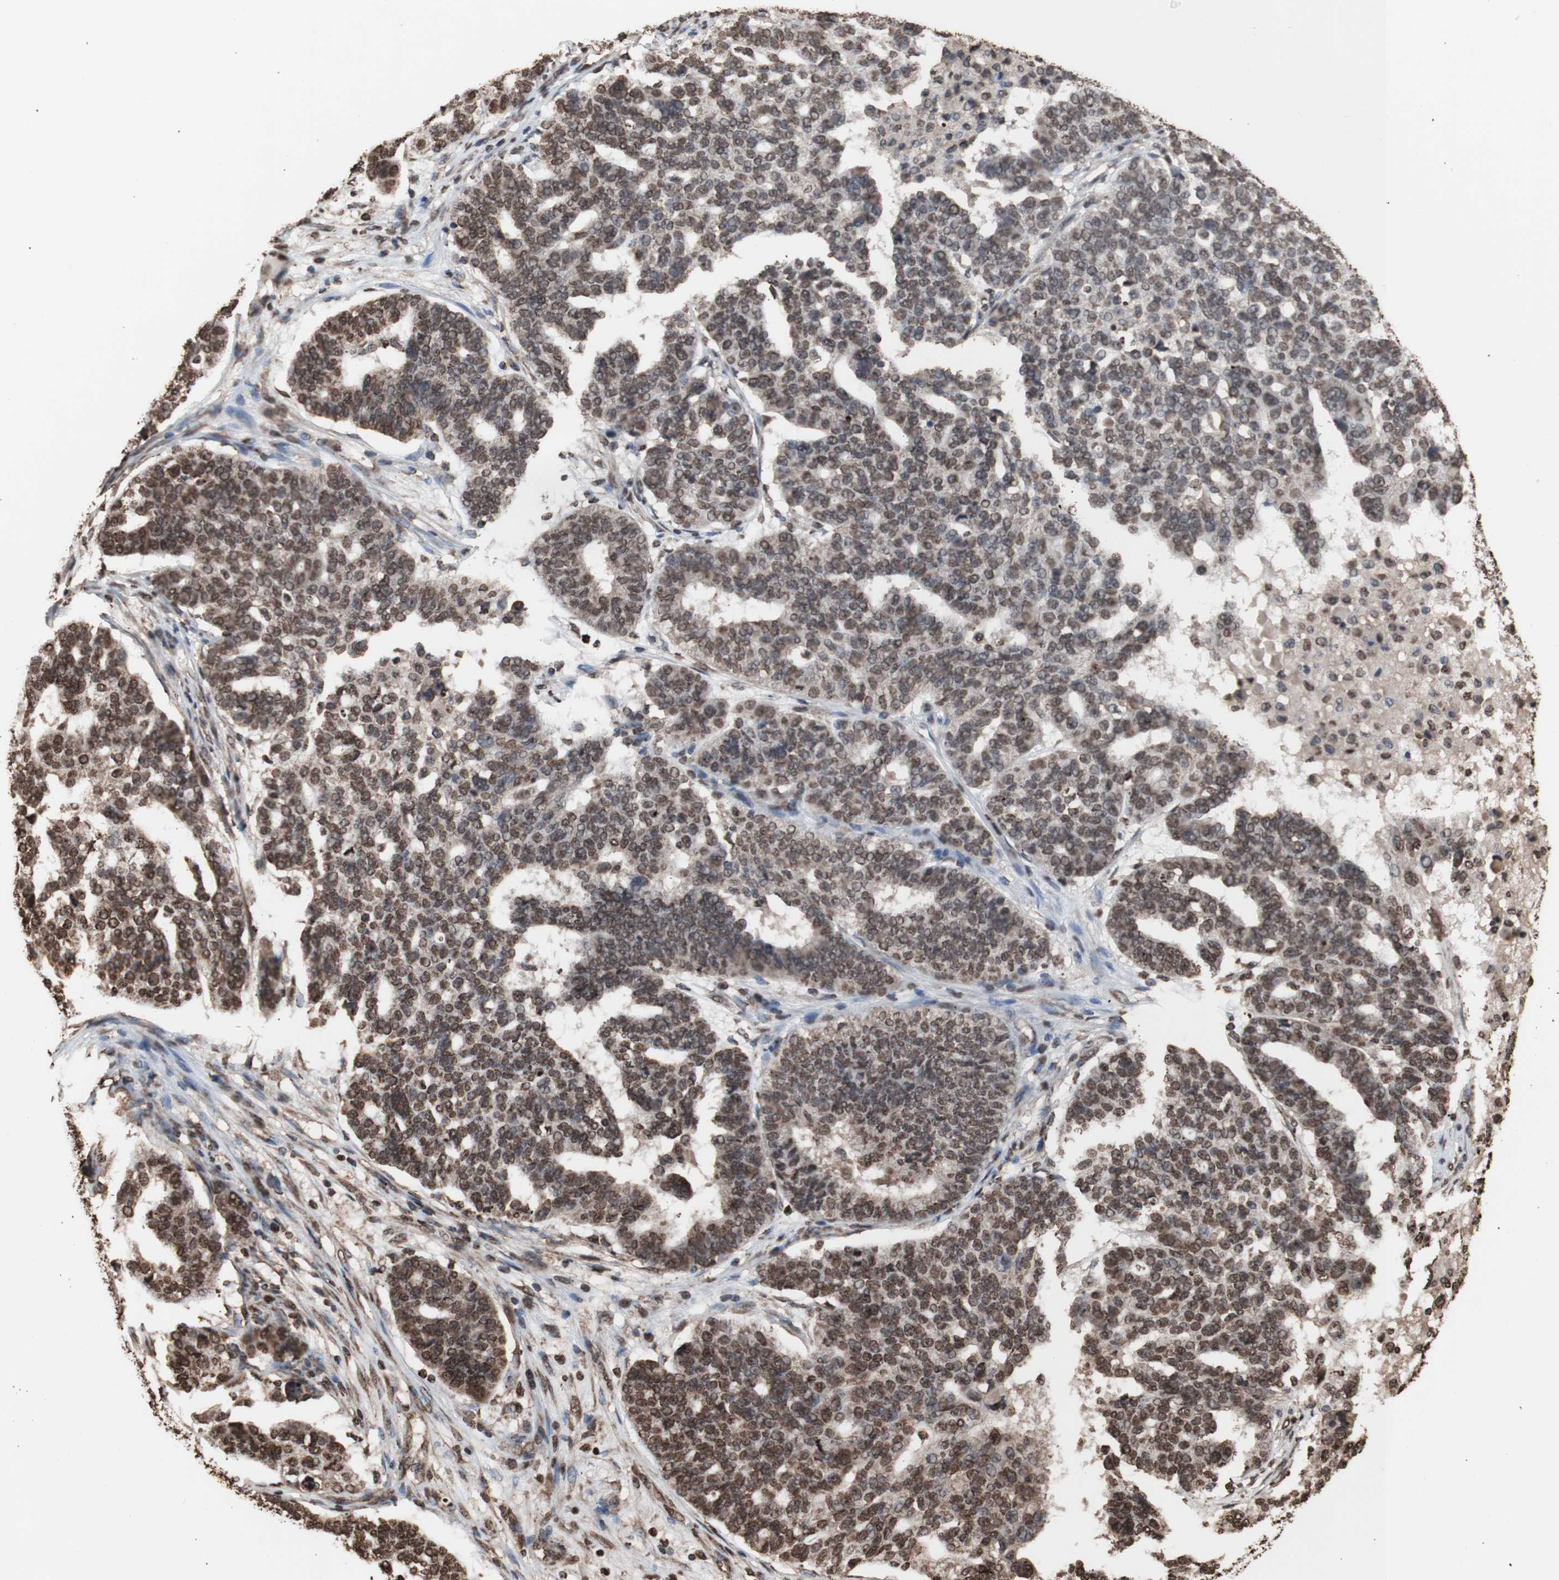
{"staining": {"intensity": "moderate", "quantity": ">75%", "location": "nuclear"}, "tissue": "ovarian cancer", "cell_type": "Tumor cells", "image_type": "cancer", "snomed": [{"axis": "morphology", "description": "Cystadenocarcinoma, serous, NOS"}, {"axis": "topography", "description": "Ovary"}], "caption": "Human ovarian cancer (serous cystadenocarcinoma) stained with a brown dye shows moderate nuclear positive expression in about >75% of tumor cells.", "gene": "SNAI2", "patient": {"sex": "female", "age": 59}}